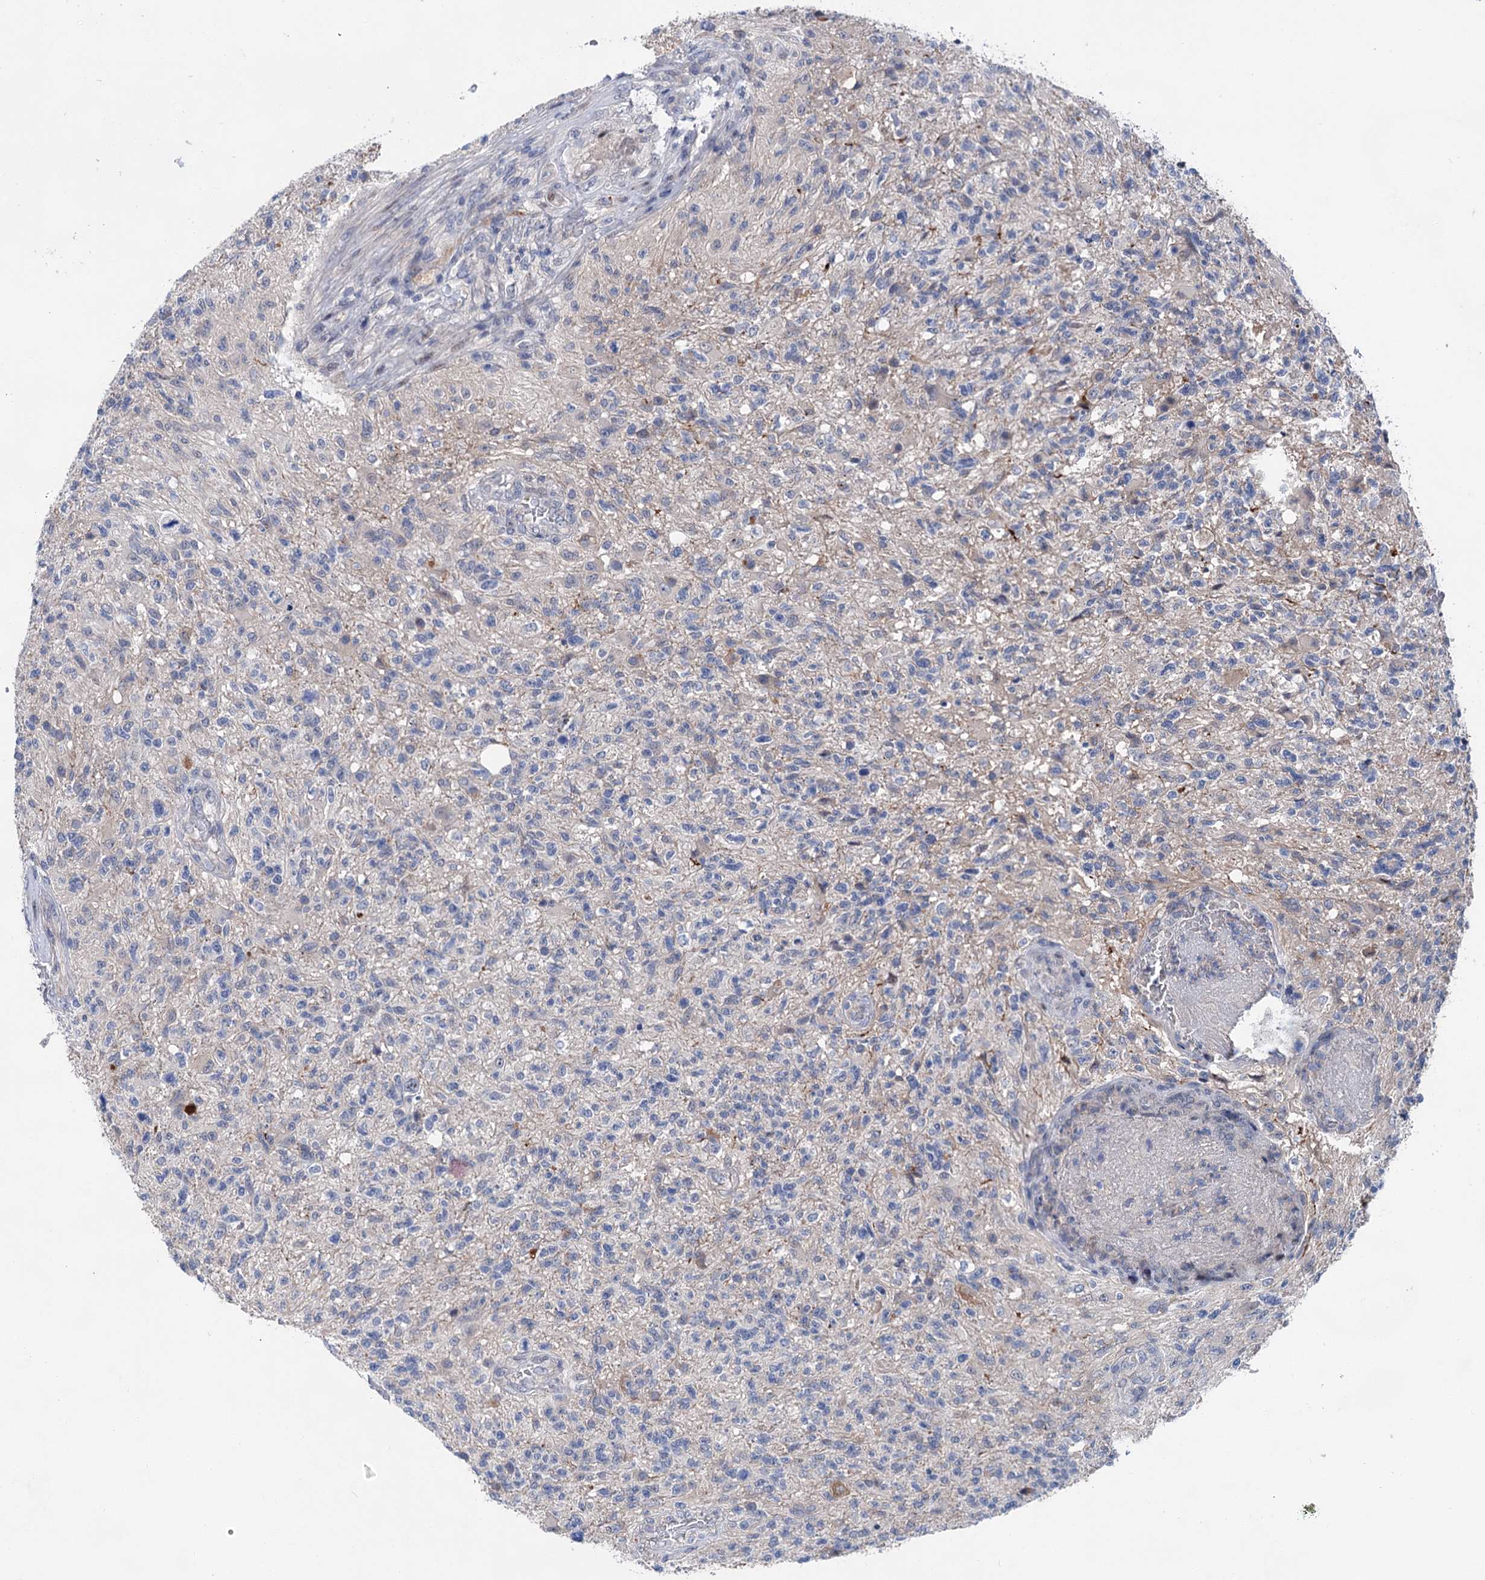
{"staining": {"intensity": "negative", "quantity": "none", "location": "none"}, "tissue": "glioma", "cell_type": "Tumor cells", "image_type": "cancer", "snomed": [{"axis": "morphology", "description": "Glioma, malignant, High grade"}, {"axis": "topography", "description": "Brain"}], "caption": "Tumor cells show no significant positivity in glioma.", "gene": "MORN3", "patient": {"sex": "male", "age": 56}}